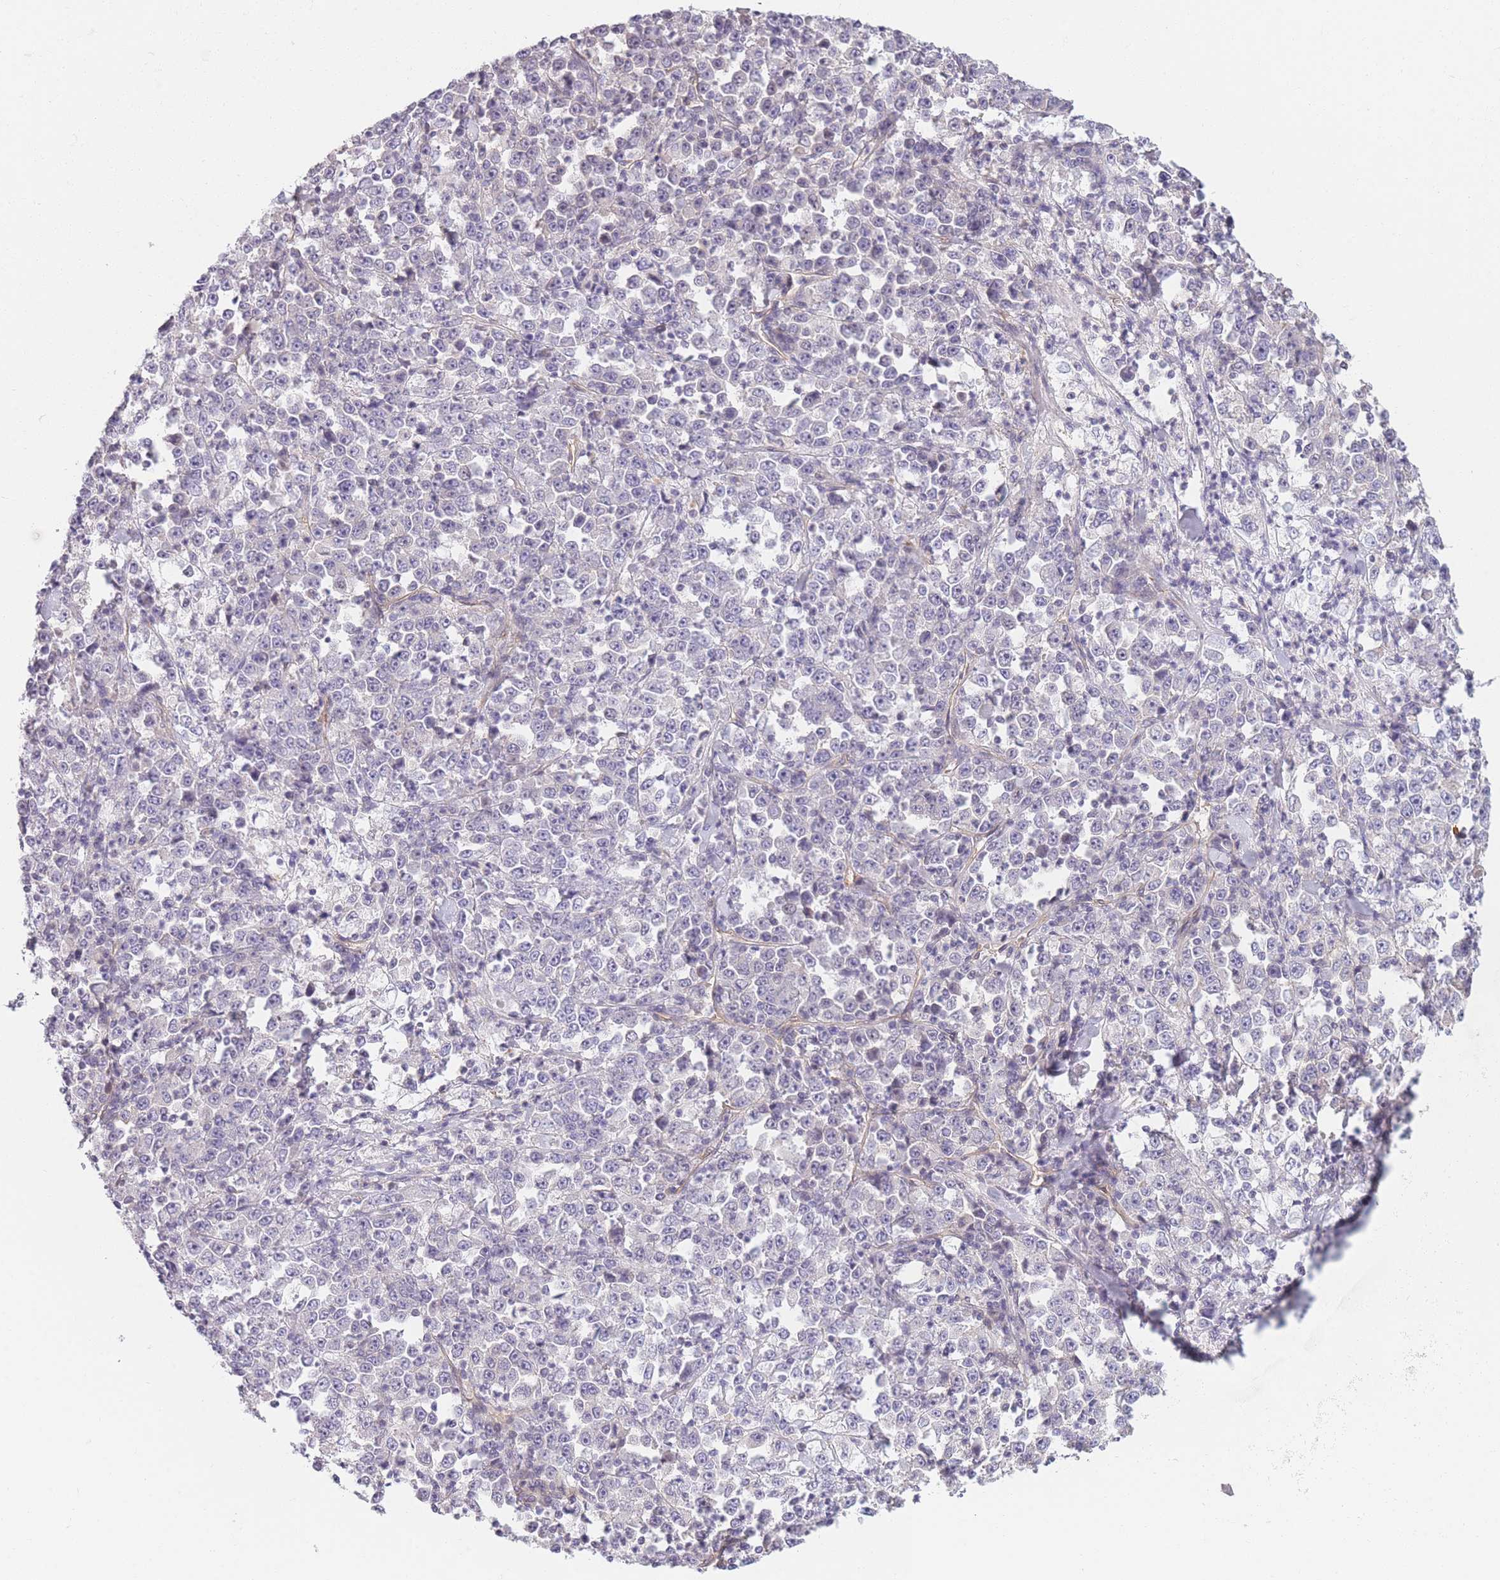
{"staining": {"intensity": "negative", "quantity": "none", "location": "none"}, "tissue": "stomach cancer", "cell_type": "Tumor cells", "image_type": "cancer", "snomed": [{"axis": "morphology", "description": "Normal tissue, NOS"}, {"axis": "morphology", "description": "Adenocarcinoma, NOS"}, {"axis": "topography", "description": "Stomach, upper"}, {"axis": "topography", "description": "Stomach"}], "caption": "Human adenocarcinoma (stomach) stained for a protein using immunohistochemistry (IHC) demonstrates no expression in tumor cells.", "gene": "SLC7A6", "patient": {"sex": "male", "age": 59}}